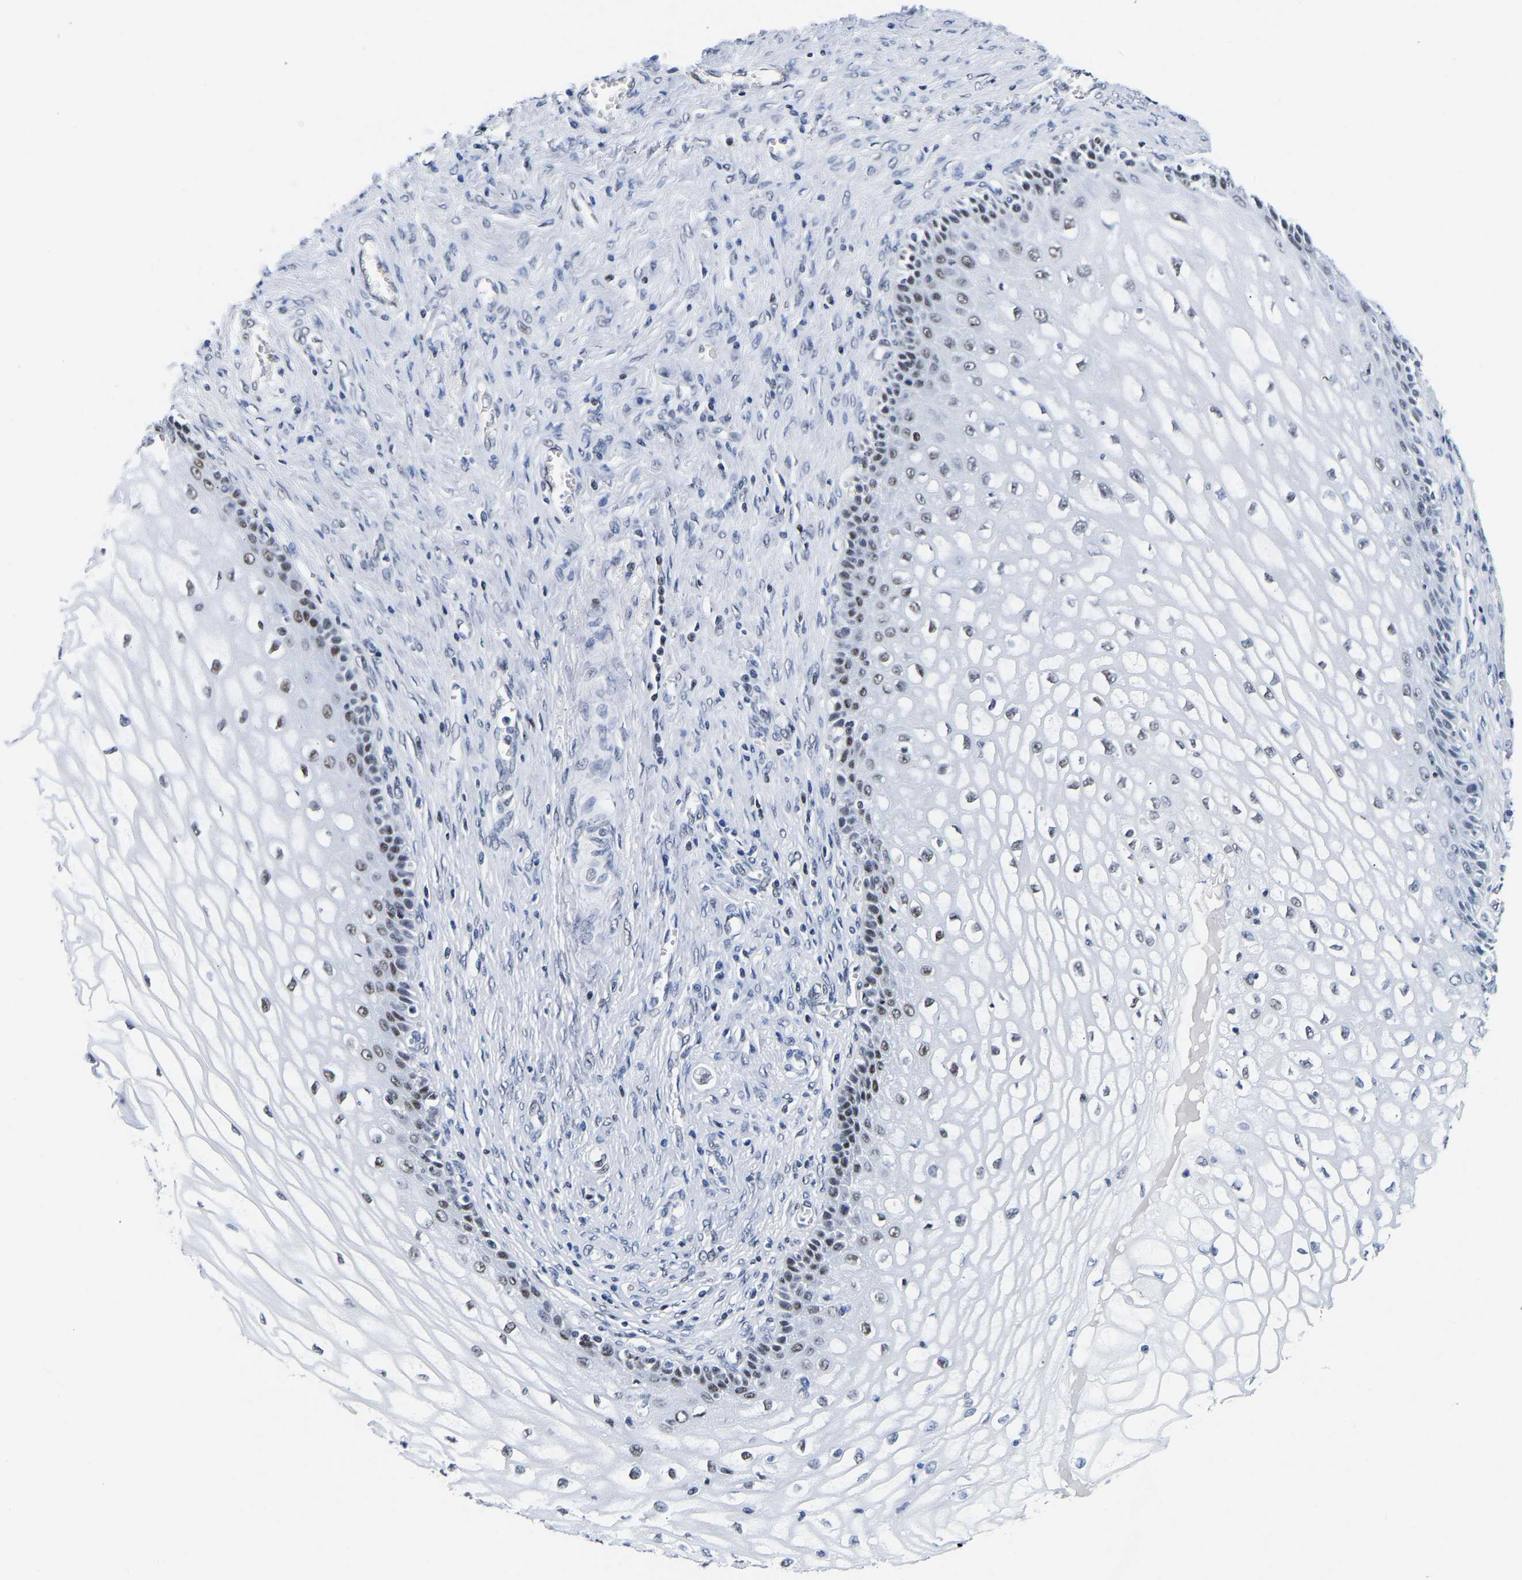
{"staining": {"intensity": "moderate", "quantity": "<25%", "location": "nuclear"}, "tissue": "cervical cancer", "cell_type": "Tumor cells", "image_type": "cancer", "snomed": [{"axis": "morphology", "description": "Adenocarcinoma, NOS"}, {"axis": "topography", "description": "Cervix"}], "caption": "The immunohistochemical stain labels moderate nuclear expression in tumor cells of cervical adenocarcinoma tissue.", "gene": "PTRHD1", "patient": {"sex": "female", "age": 44}}